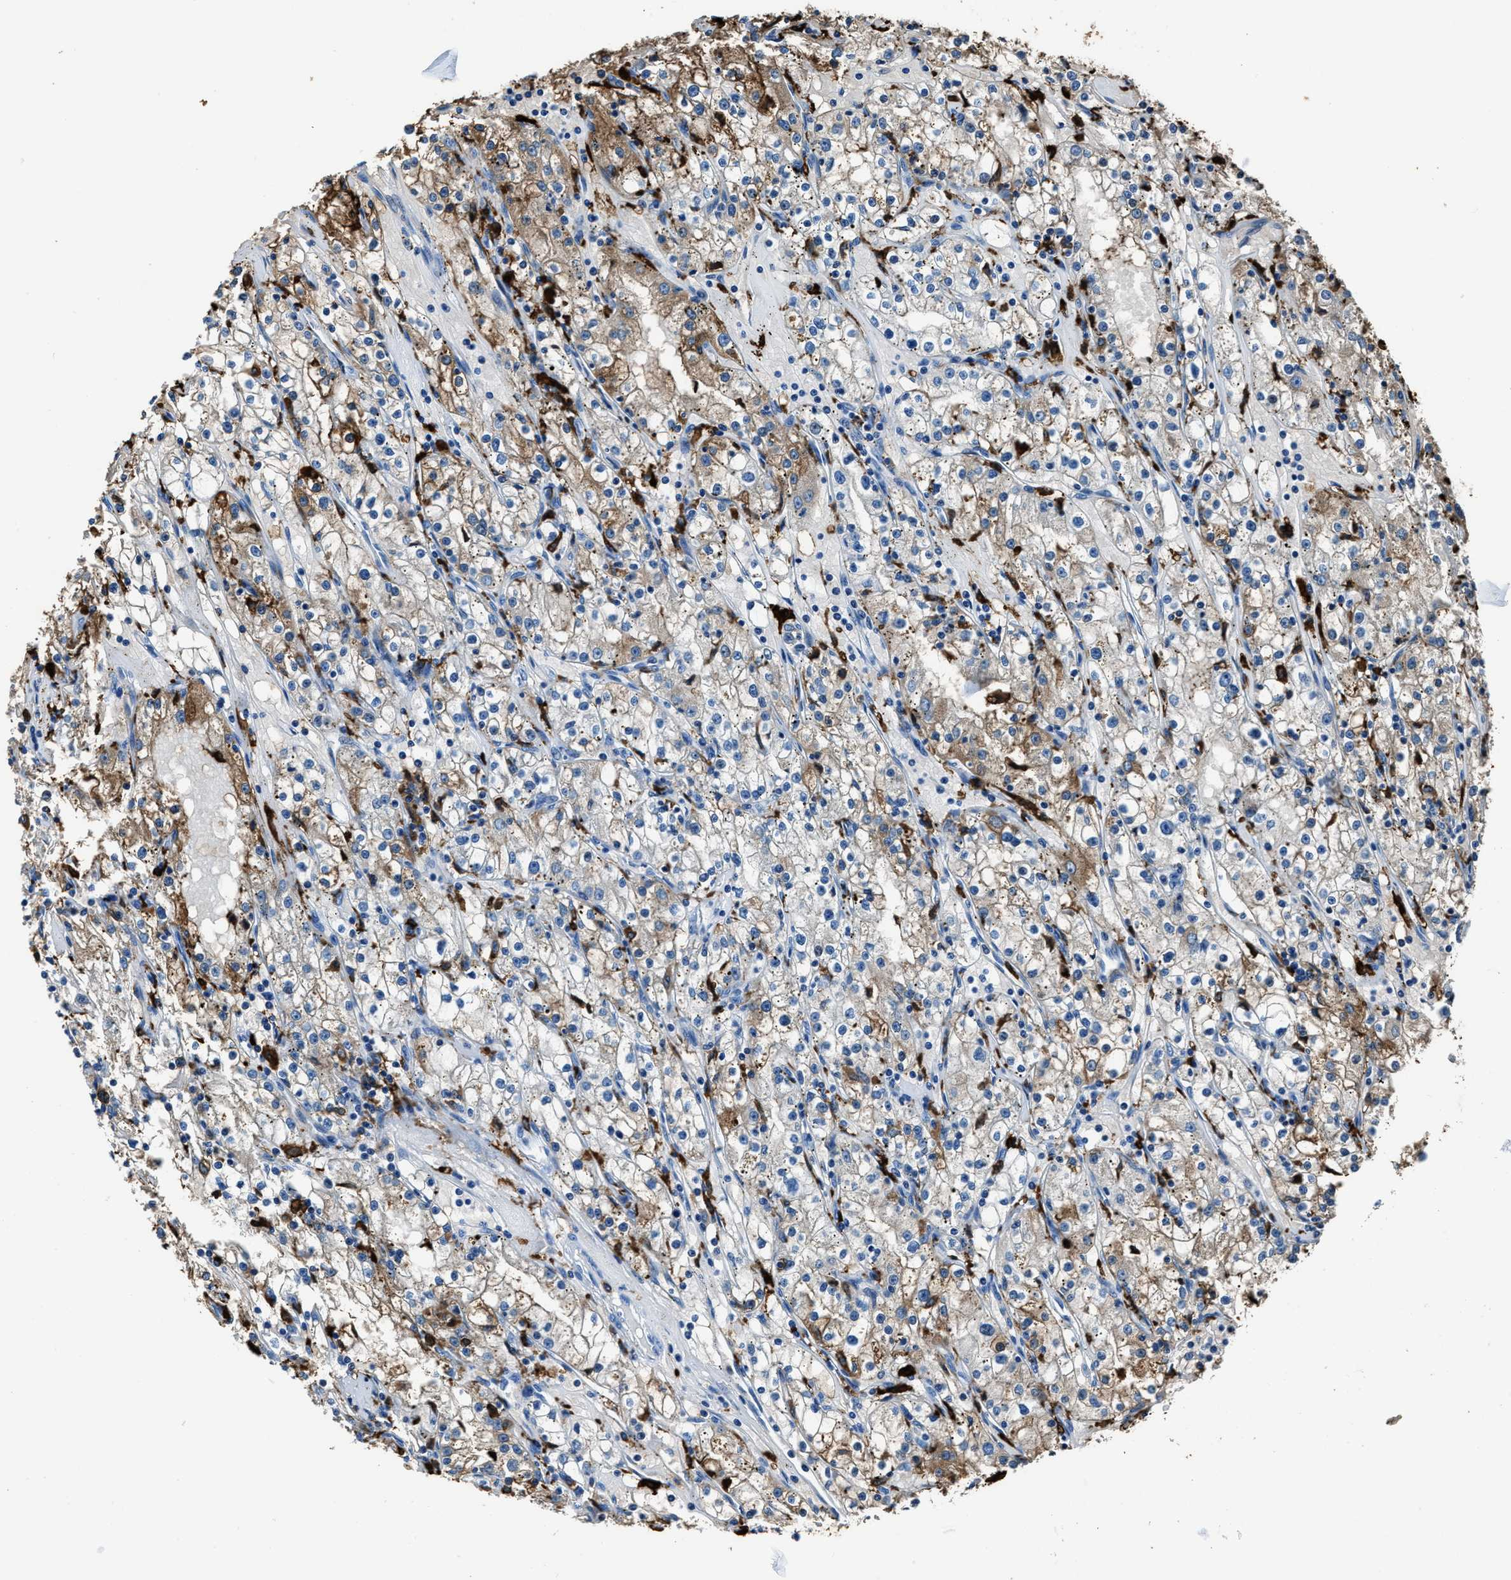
{"staining": {"intensity": "moderate", "quantity": "25%-75%", "location": "cytoplasmic/membranous"}, "tissue": "renal cancer", "cell_type": "Tumor cells", "image_type": "cancer", "snomed": [{"axis": "morphology", "description": "Adenocarcinoma, NOS"}, {"axis": "topography", "description": "Kidney"}], "caption": "DAB (3,3'-diaminobenzidine) immunohistochemical staining of human renal cancer exhibits moderate cytoplasmic/membranous protein positivity in approximately 25%-75% of tumor cells.", "gene": "FTL", "patient": {"sex": "male", "age": 56}}